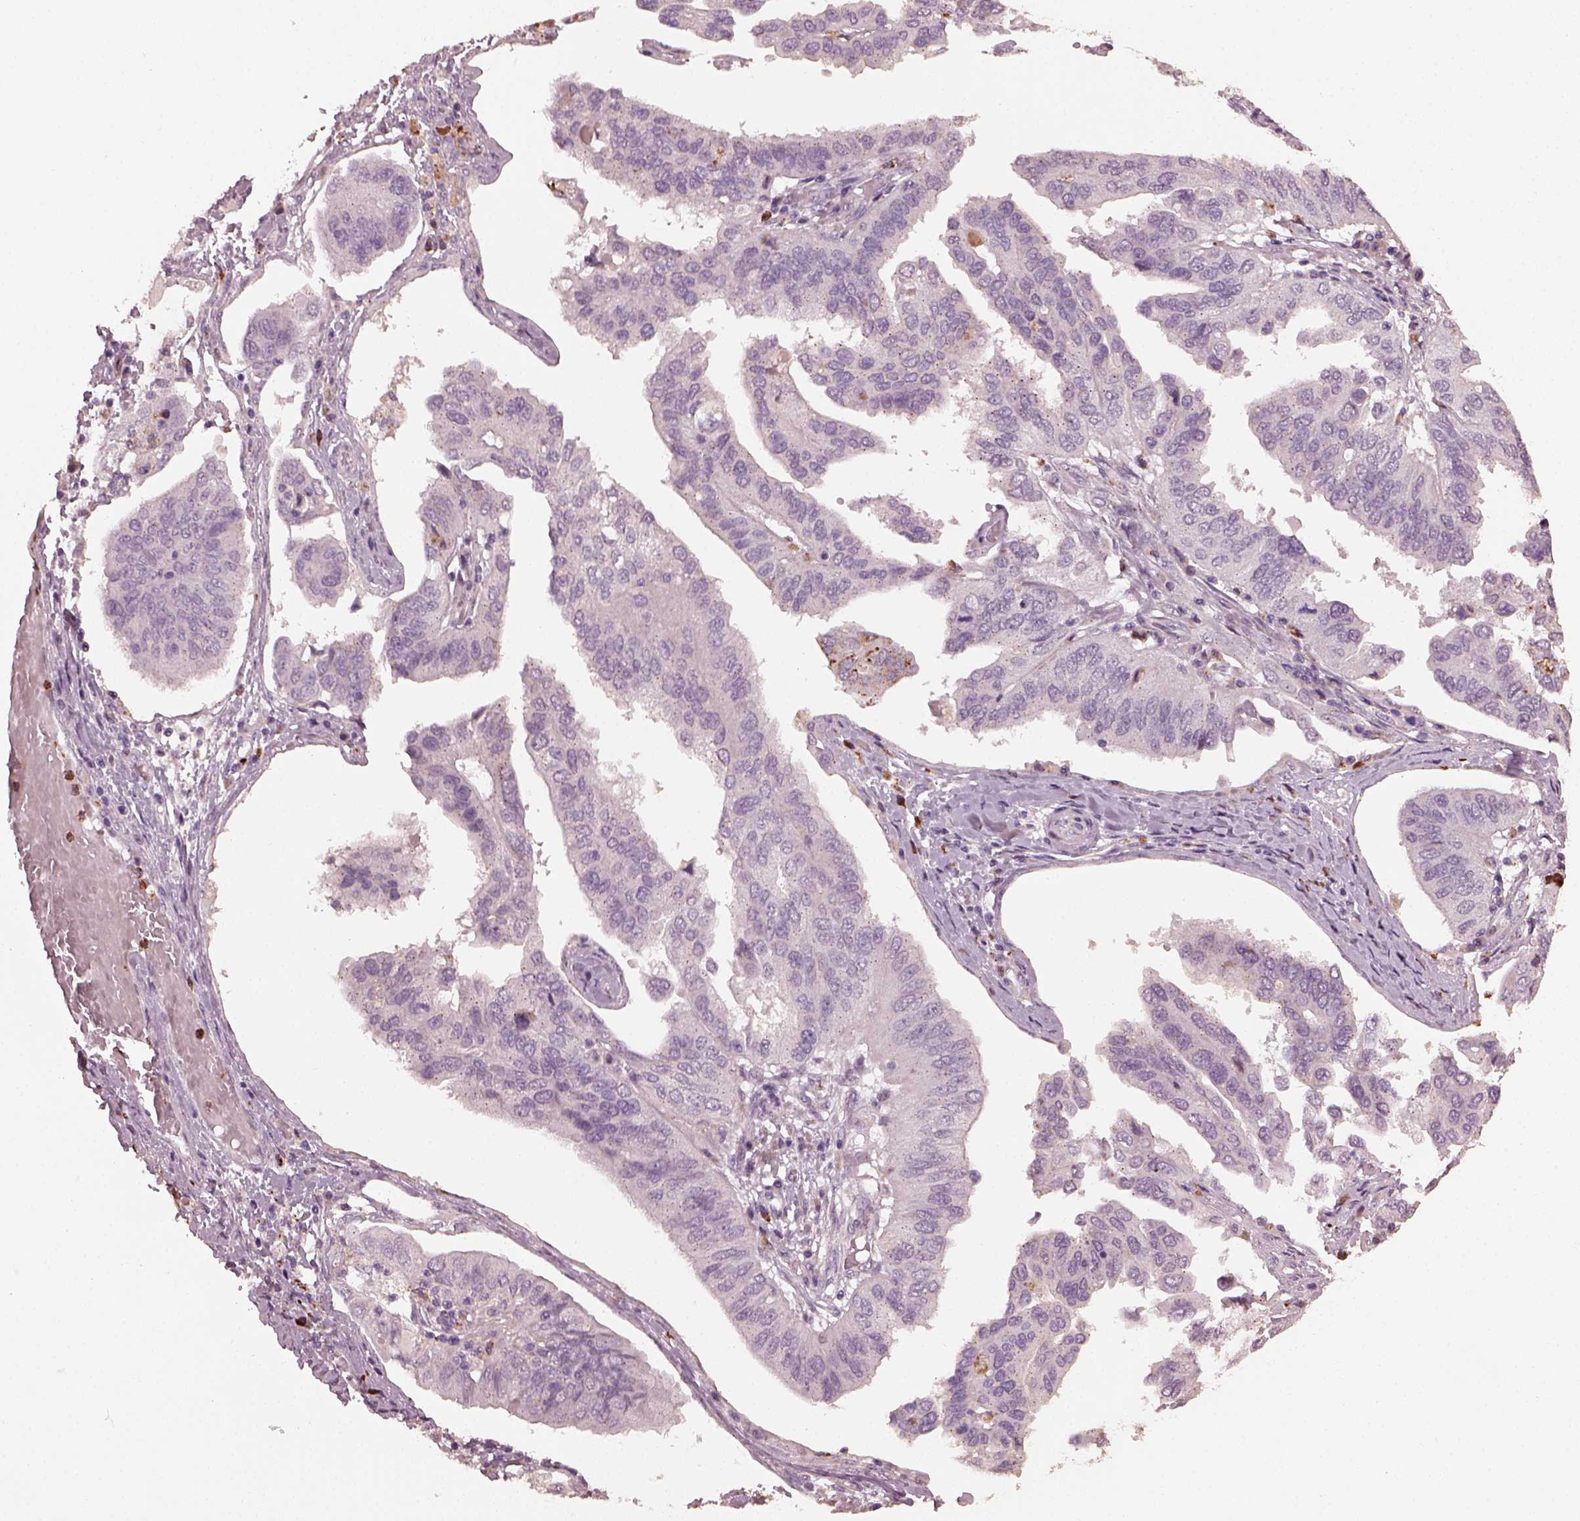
{"staining": {"intensity": "negative", "quantity": "none", "location": "none"}, "tissue": "ovarian cancer", "cell_type": "Tumor cells", "image_type": "cancer", "snomed": [{"axis": "morphology", "description": "Cystadenocarcinoma, serous, NOS"}, {"axis": "topography", "description": "Ovary"}], "caption": "This photomicrograph is of ovarian serous cystadenocarcinoma stained with IHC to label a protein in brown with the nuclei are counter-stained blue. There is no staining in tumor cells.", "gene": "RUFY3", "patient": {"sex": "female", "age": 79}}